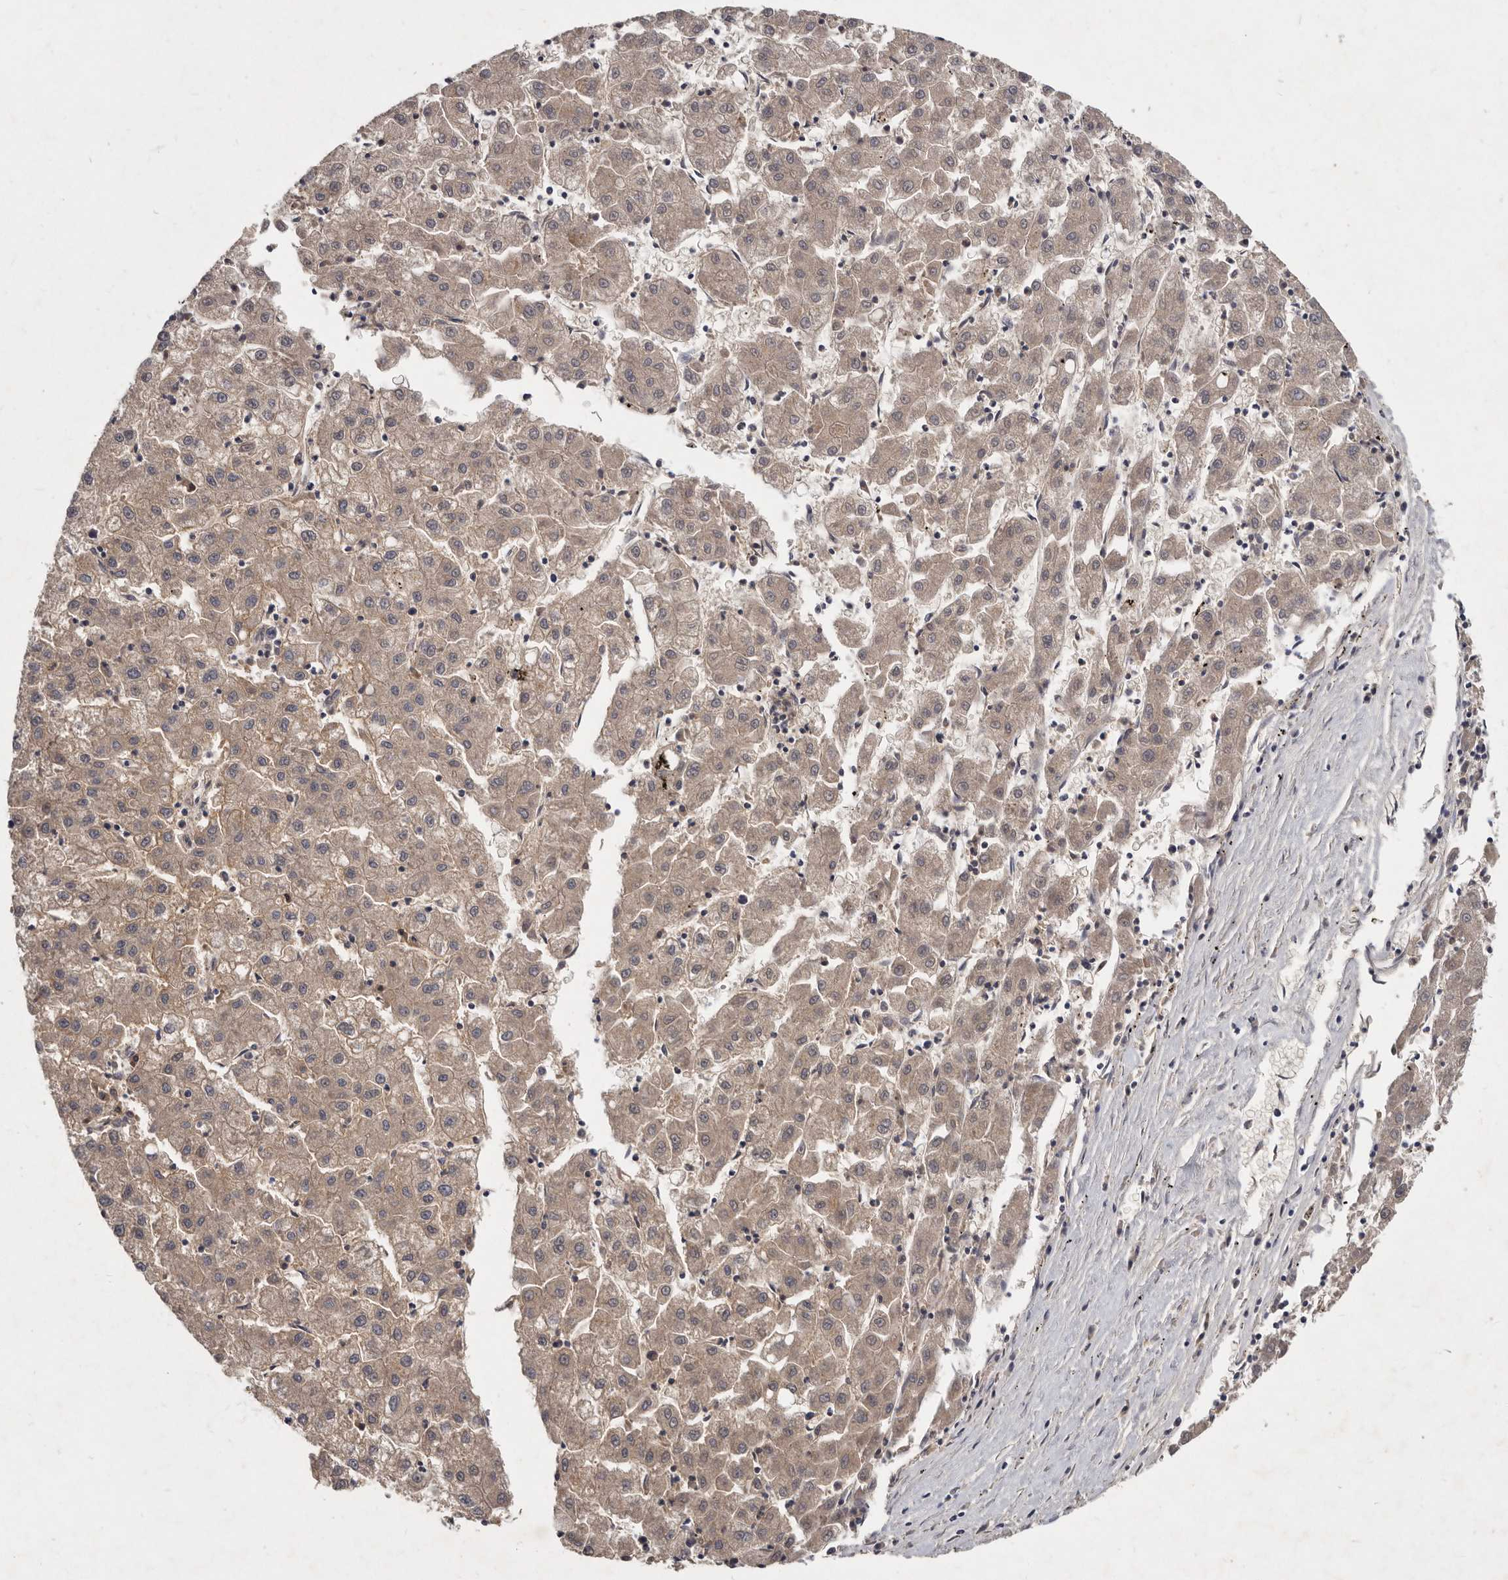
{"staining": {"intensity": "weak", "quantity": ">75%", "location": "cytoplasmic/membranous"}, "tissue": "liver cancer", "cell_type": "Tumor cells", "image_type": "cancer", "snomed": [{"axis": "morphology", "description": "Carcinoma, Hepatocellular, NOS"}, {"axis": "topography", "description": "Liver"}], "caption": "Immunohistochemistry (IHC) (DAB (3,3'-diaminobenzidine)) staining of human liver cancer displays weak cytoplasmic/membranous protein expression in approximately >75% of tumor cells.", "gene": "SLC22A1", "patient": {"sex": "male", "age": 72}}